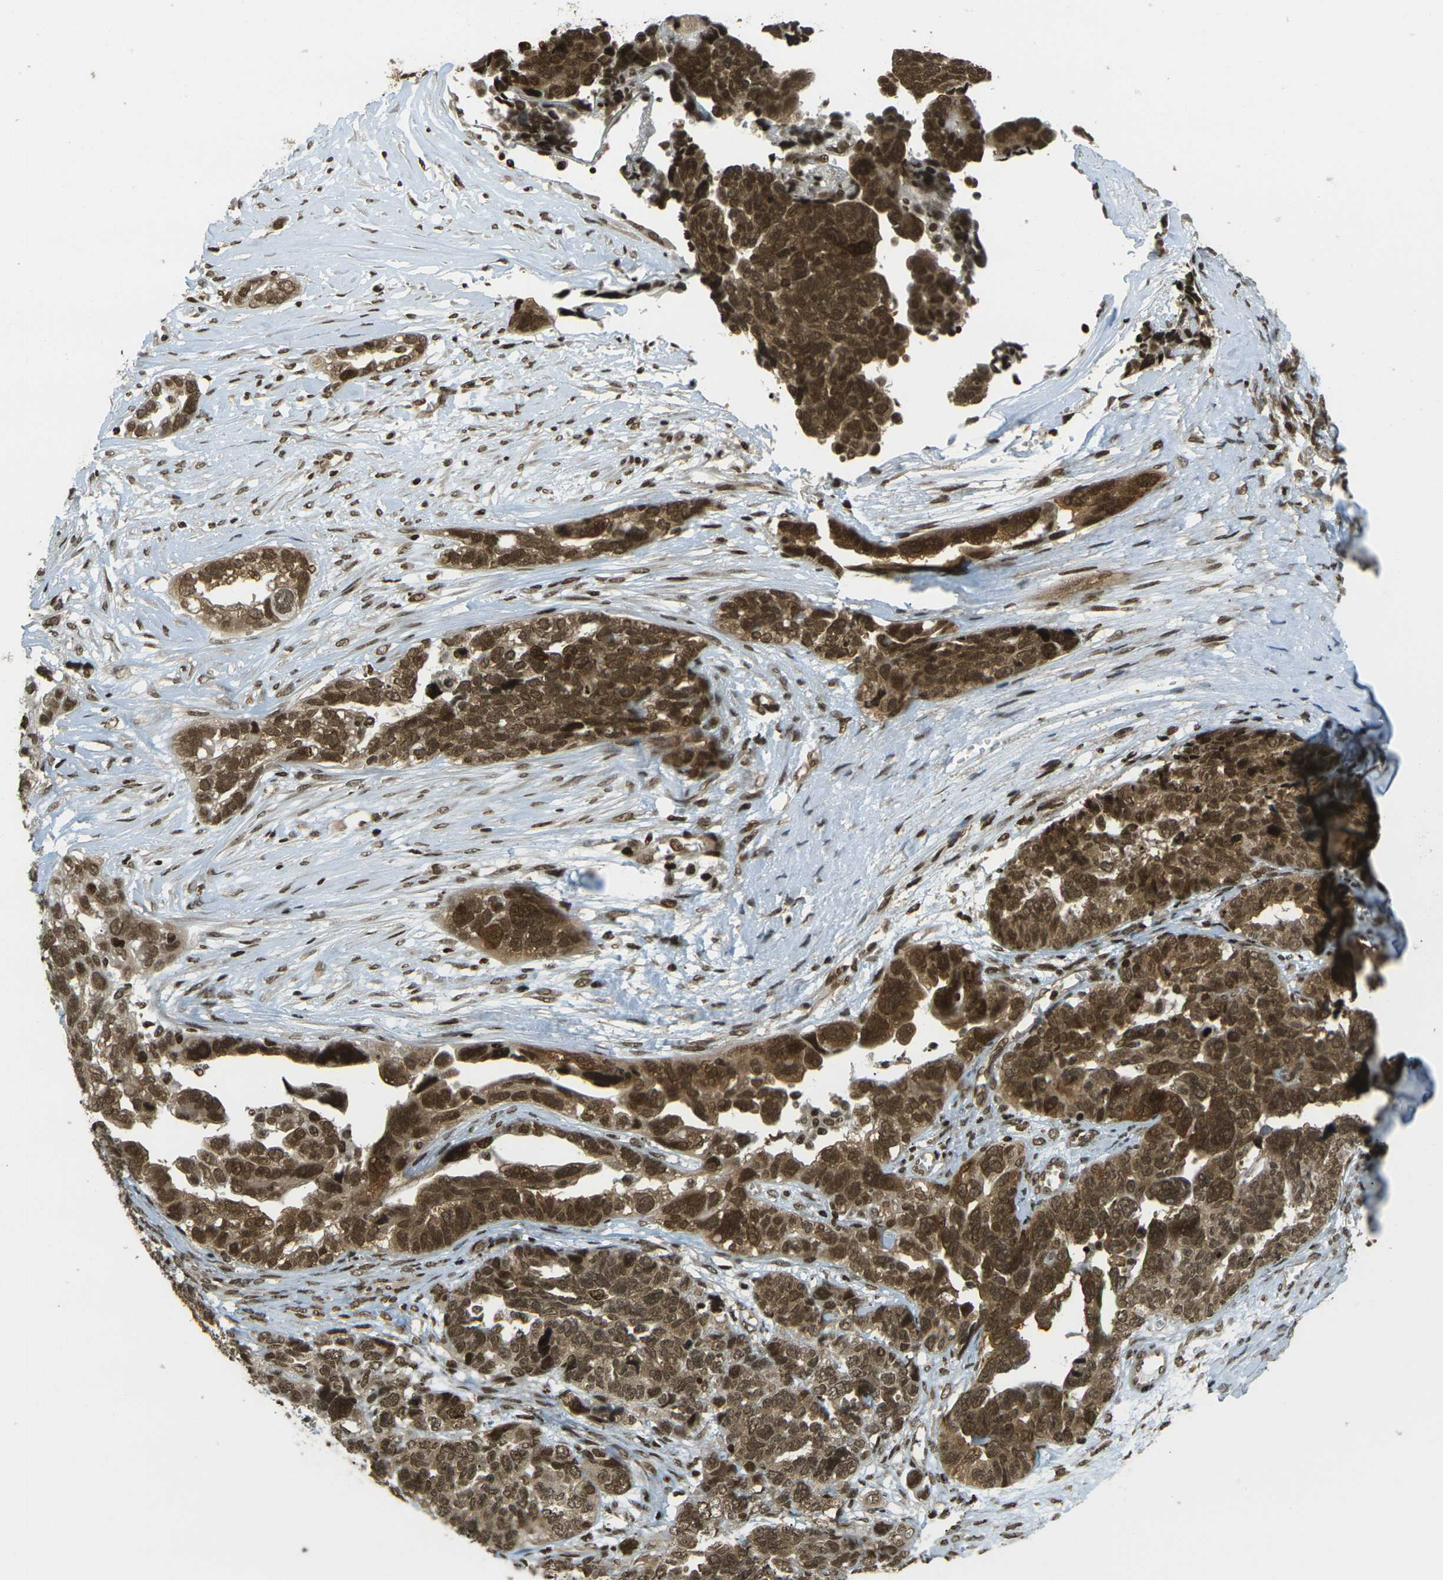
{"staining": {"intensity": "strong", "quantity": ">75%", "location": "cytoplasmic/membranous,nuclear"}, "tissue": "ovarian cancer", "cell_type": "Tumor cells", "image_type": "cancer", "snomed": [{"axis": "morphology", "description": "Cystadenocarcinoma, serous, NOS"}, {"axis": "topography", "description": "Ovary"}], "caption": "The photomicrograph reveals a brown stain indicating the presence of a protein in the cytoplasmic/membranous and nuclear of tumor cells in ovarian cancer (serous cystadenocarcinoma). (DAB = brown stain, brightfield microscopy at high magnification).", "gene": "RUVBL2", "patient": {"sex": "female", "age": 79}}